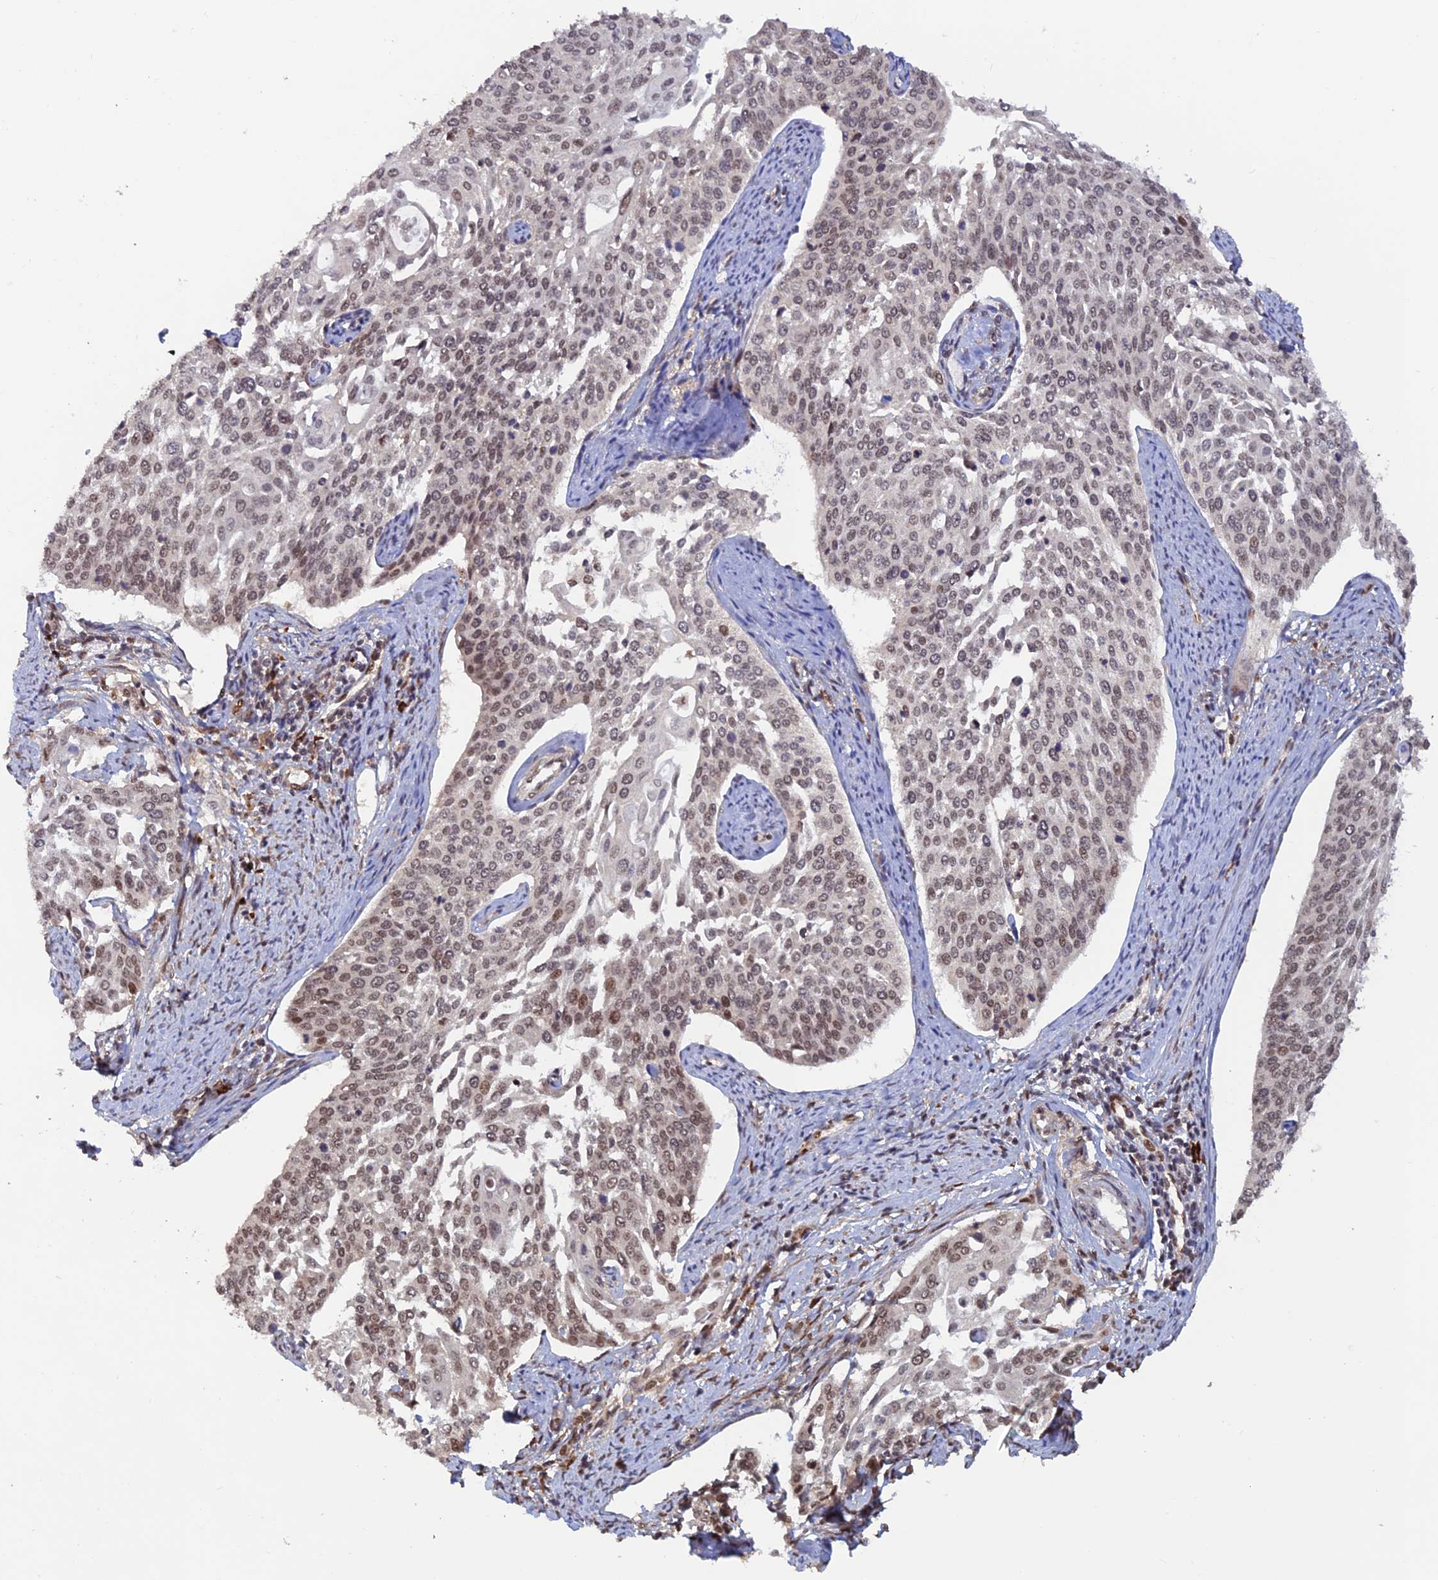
{"staining": {"intensity": "moderate", "quantity": ">75%", "location": "nuclear"}, "tissue": "cervical cancer", "cell_type": "Tumor cells", "image_type": "cancer", "snomed": [{"axis": "morphology", "description": "Squamous cell carcinoma, NOS"}, {"axis": "topography", "description": "Cervix"}], "caption": "A photomicrograph showing moderate nuclear staining in about >75% of tumor cells in squamous cell carcinoma (cervical), as visualized by brown immunohistochemical staining.", "gene": "ZNF565", "patient": {"sex": "female", "age": 44}}